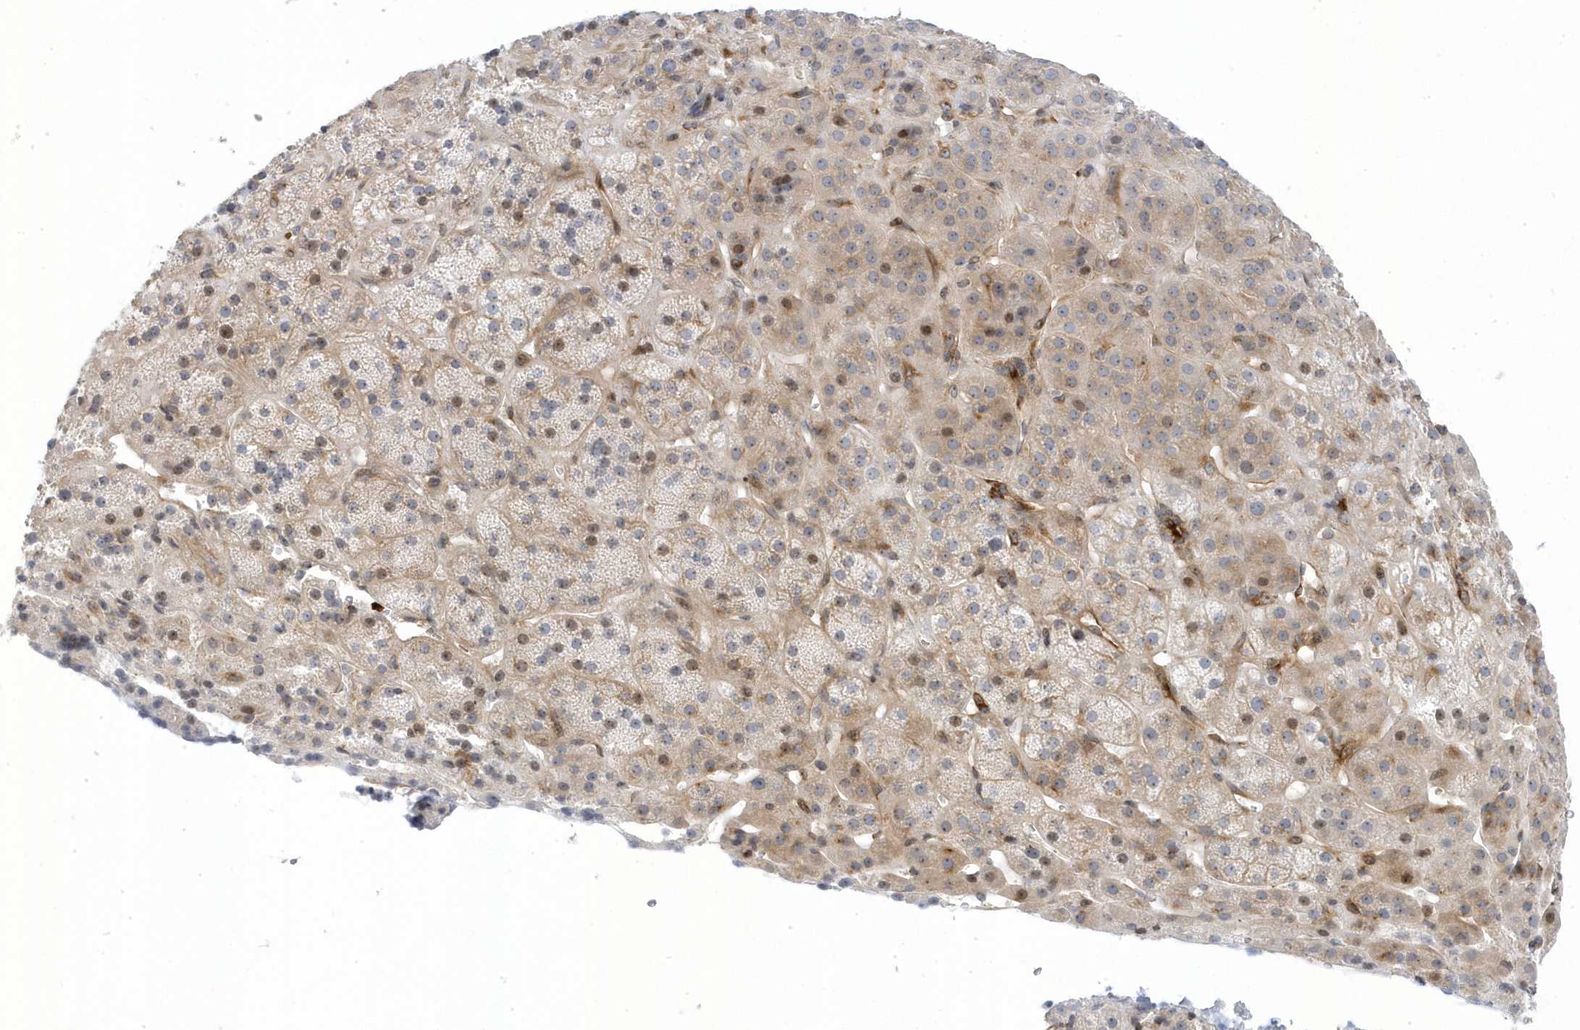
{"staining": {"intensity": "weak", "quantity": "25%-75%", "location": "cytoplasmic/membranous"}, "tissue": "adrenal gland", "cell_type": "Glandular cells", "image_type": "normal", "snomed": [{"axis": "morphology", "description": "Normal tissue, NOS"}, {"axis": "topography", "description": "Adrenal gland"}], "caption": "Immunohistochemistry (DAB) staining of unremarkable human adrenal gland displays weak cytoplasmic/membranous protein positivity in about 25%-75% of glandular cells. (brown staining indicates protein expression, while blue staining denotes nuclei).", "gene": "MAP7D3", "patient": {"sex": "female", "age": 57}}